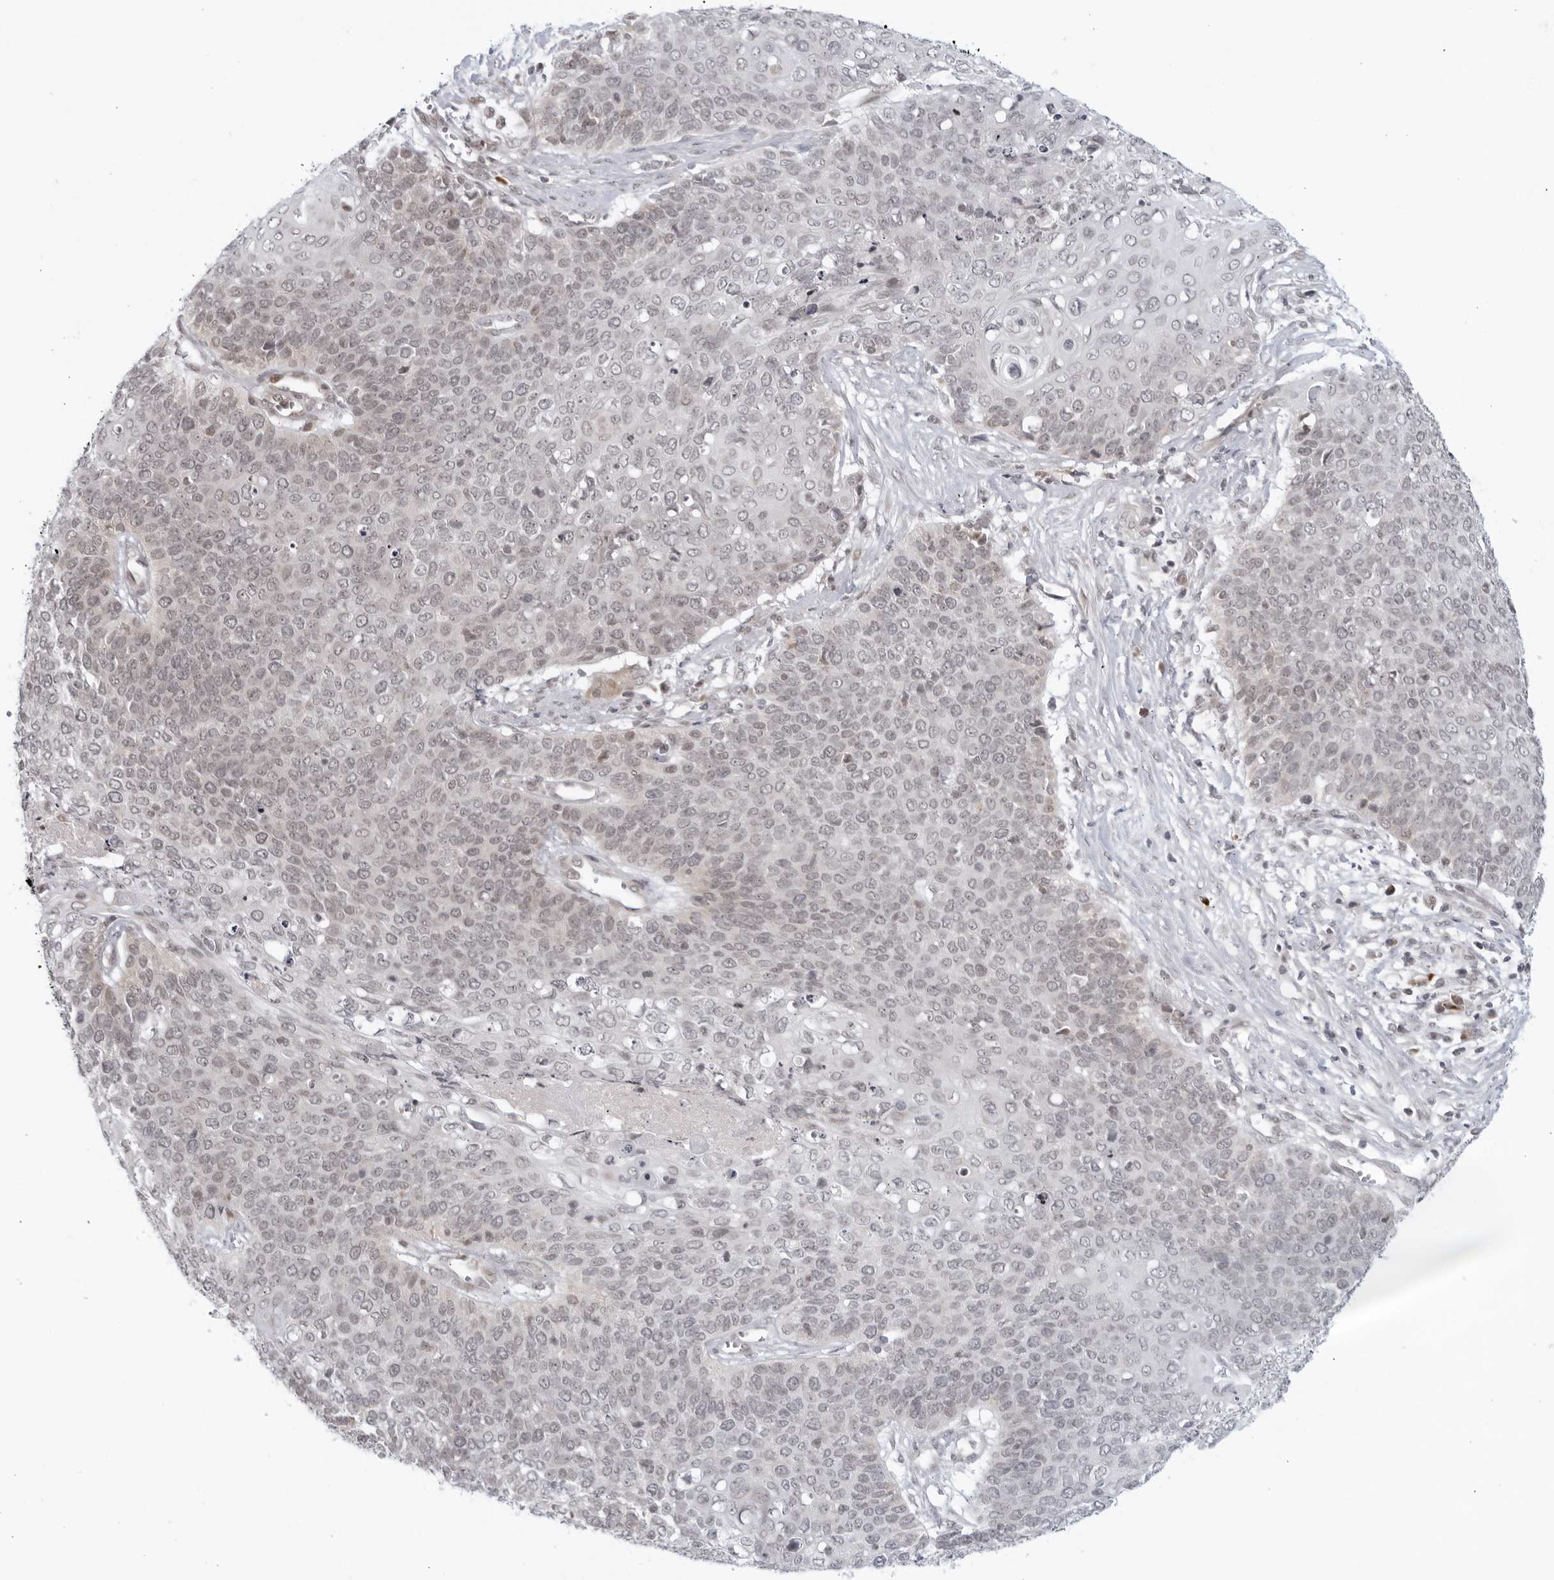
{"staining": {"intensity": "negative", "quantity": "none", "location": "none"}, "tissue": "cervical cancer", "cell_type": "Tumor cells", "image_type": "cancer", "snomed": [{"axis": "morphology", "description": "Squamous cell carcinoma, NOS"}, {"axis": "topography", "description": "Cervix"}], "caption": "This is an immunohistochemistry histopathology image of human cervical cancer (squamous cell carcinoma). There is no staining in tumor cells.", "gene": "RAB11FIP3", "patient": {"sex": "female", "age": 39}}